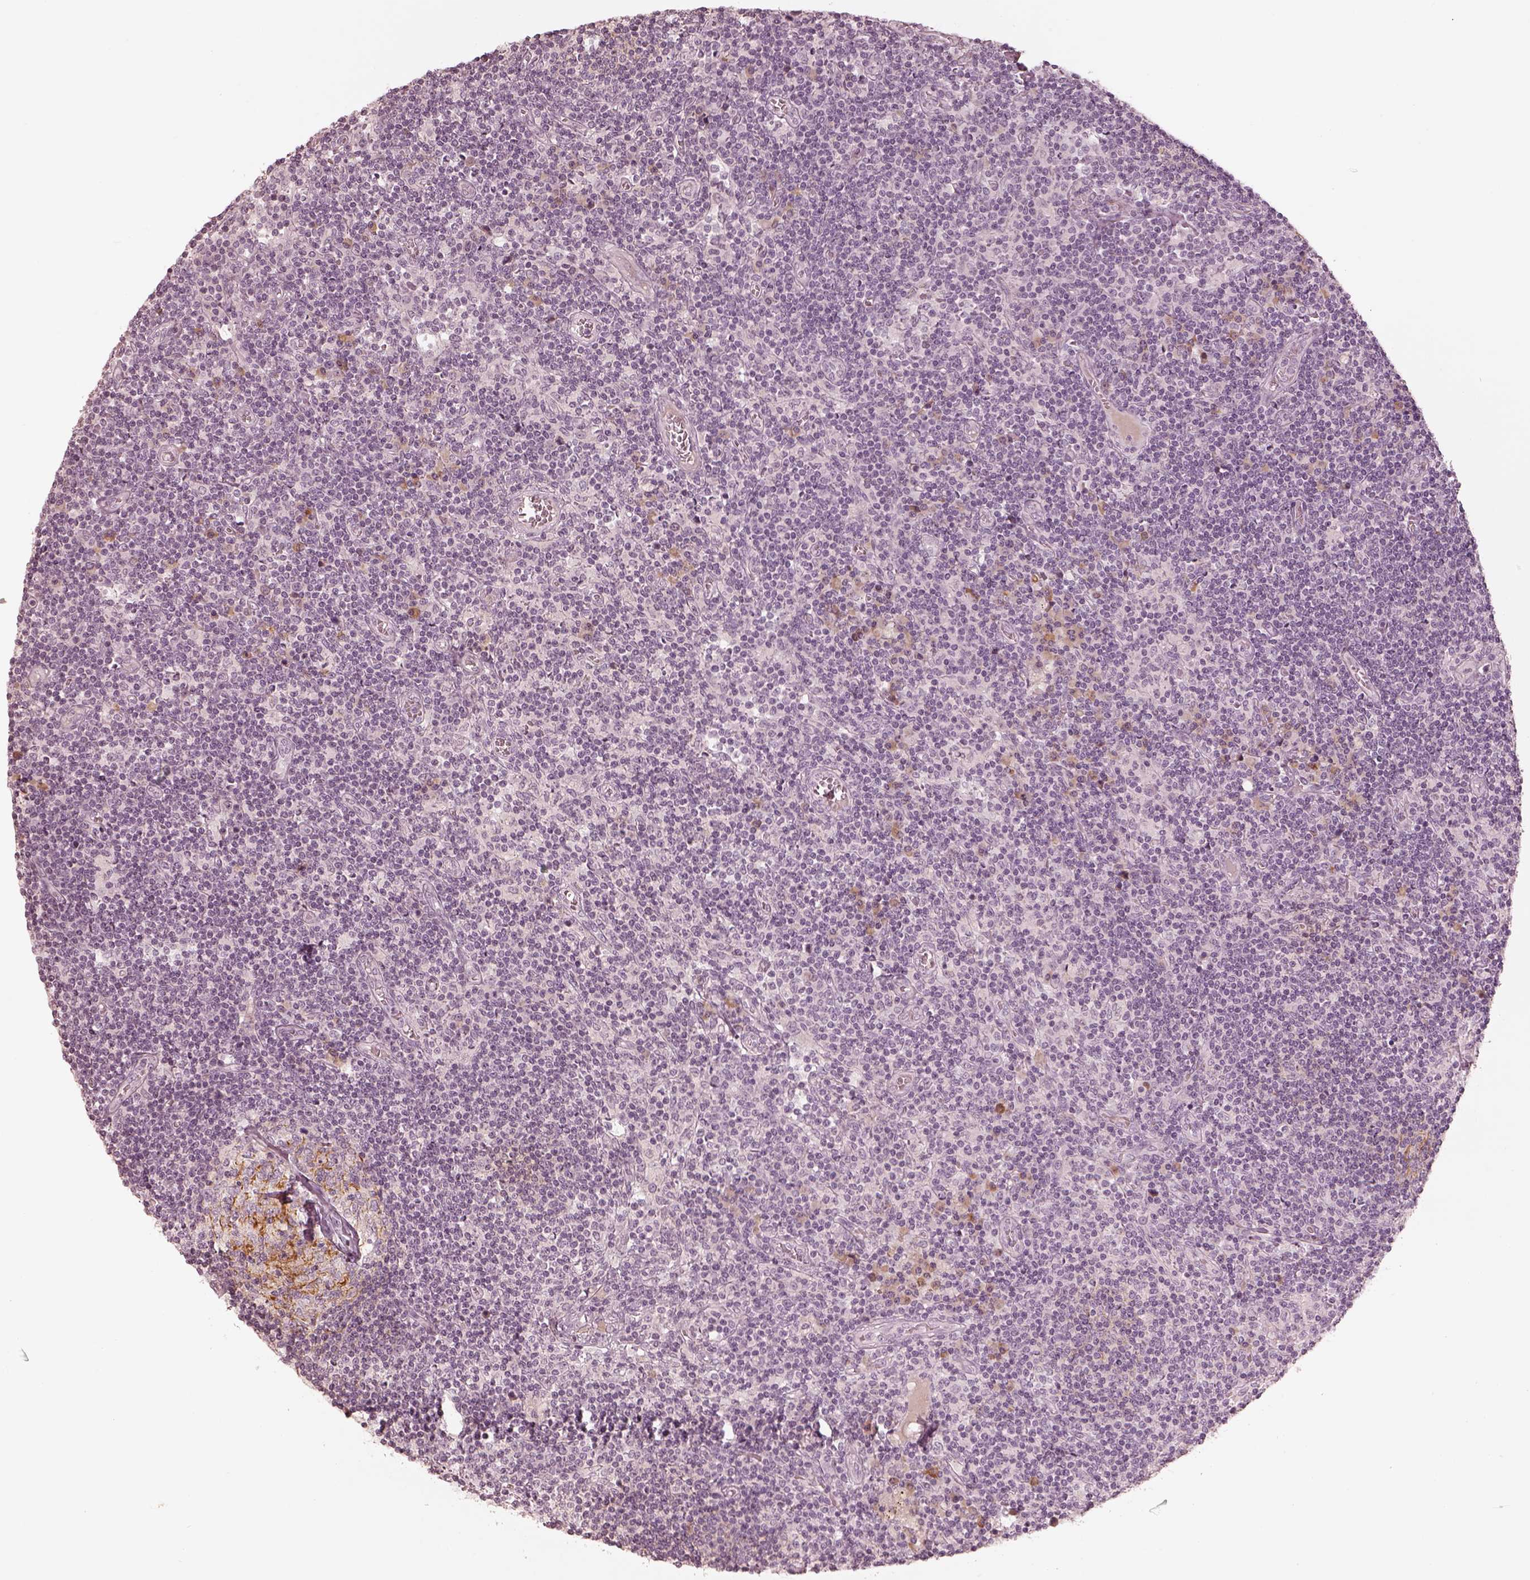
{"staining": {"intensity": "negative", "quantity": "none", "location": "none"}, "tissue": "lymph node", "cell_type": "Germinal center cells", "image_type": "normal", "snomed": [{"axis": "morphology", "description": "Normal tissue, NOS"}, {"axis": "topography", "description": "Lymph node"}], "caption": "There is no significant staining in germinal center cells of lymph node. (Brightfield microscopy of DAB (3,3'-diaminobenzidine) IHC at high magnification).", "gene": "SPATA6L", "patient": {"sex": "female", "age": 72}}